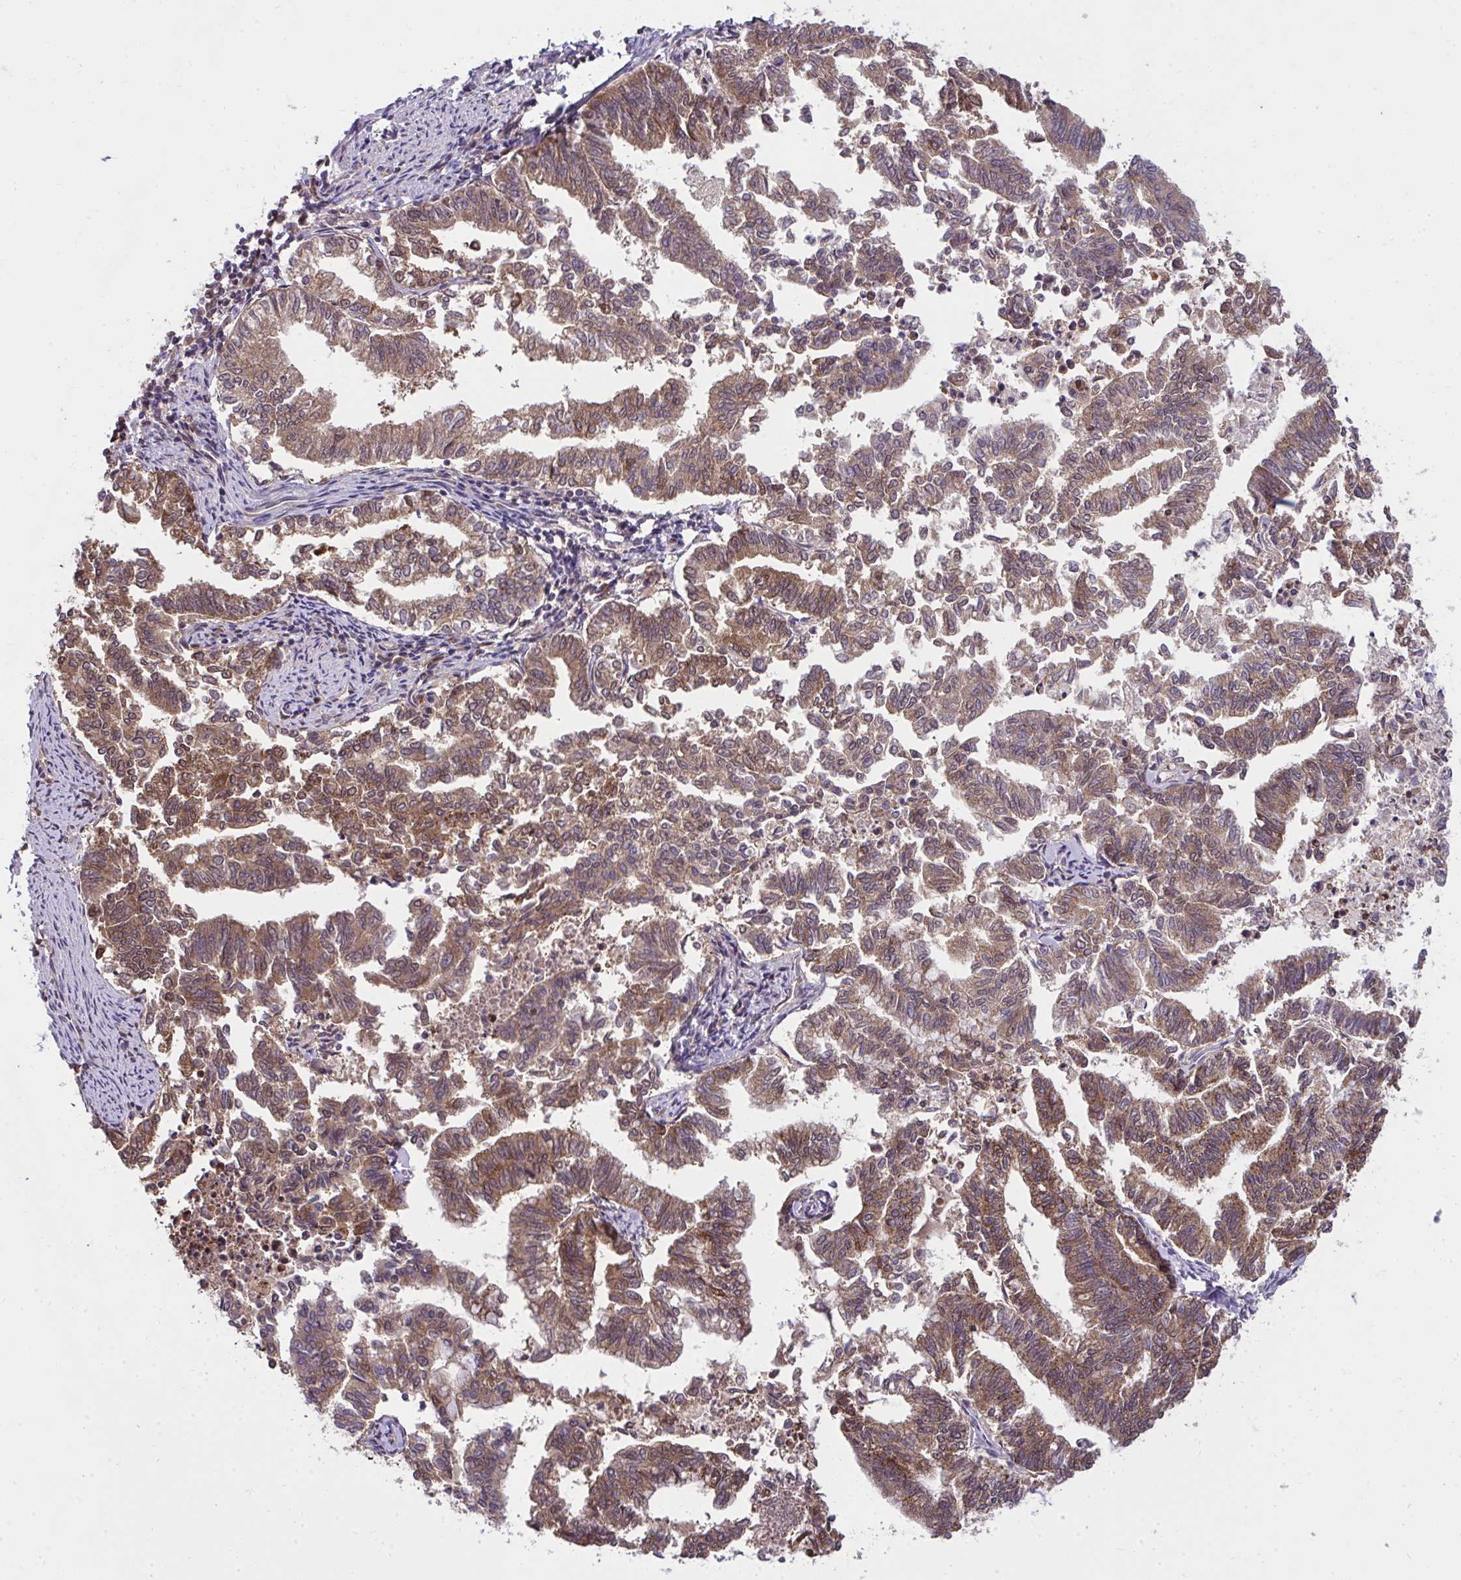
{"staining": {"intensity": "moderate", "quantity": ">75%", "location": "cytoplasmic/membranous"}, "tissue": "endometrial cancer", "cell_type": "Tumor cells", "image_type": "cancer", "snomed": [{"axis": "morphology", "description": "Adenocarcinoma, NOS"}, {"axis": "topography", "description": "Endometrium"}], "caption": "Approximately >75% of tumor cells in adenocarcinoma (endometrial) display moderate cytoplasmic/membranous protein expression as visualized by brown immunohistochemical staining.", "gene": "RDH14", "patient": {"sex": "female", "age": 79}}